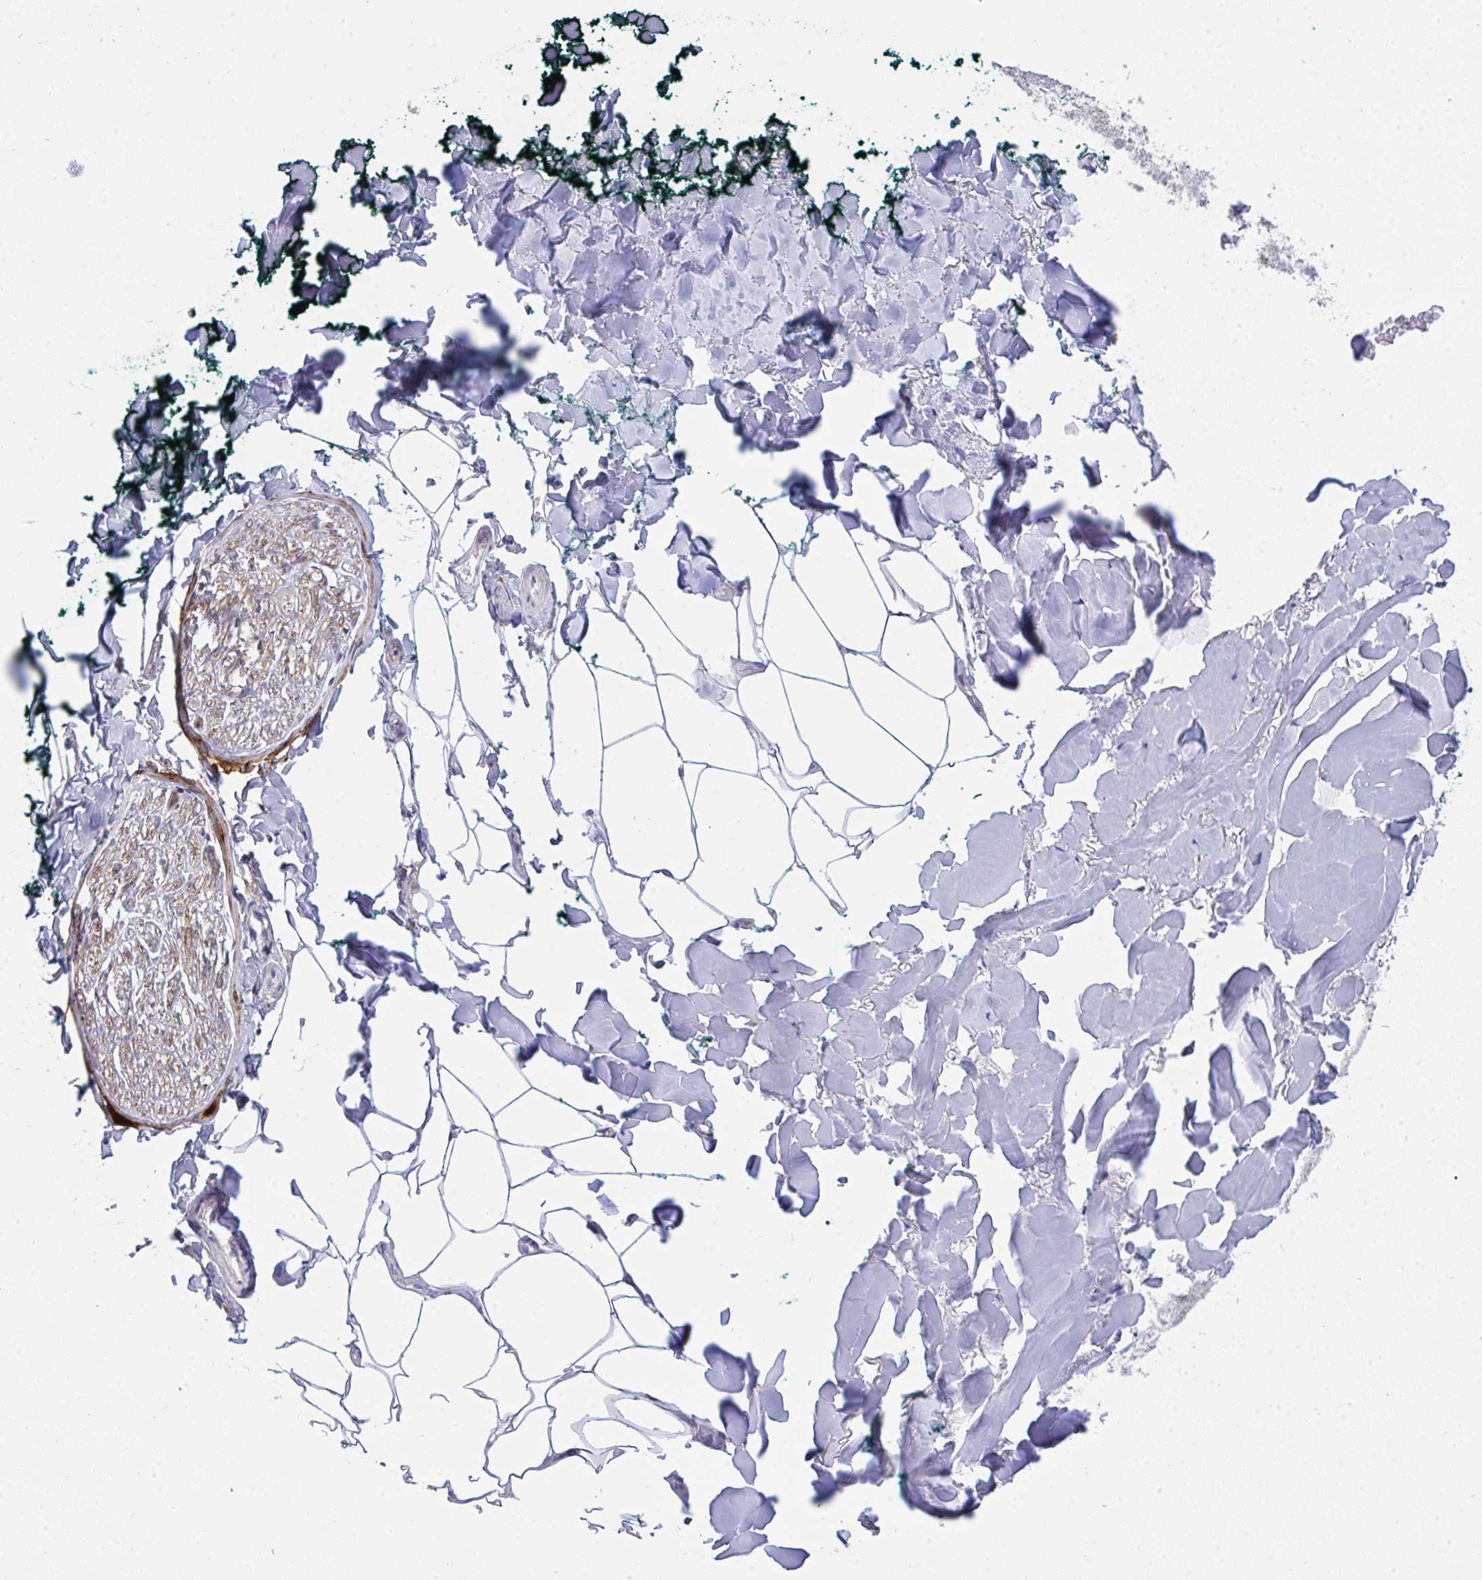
{"staining": {"intensity": "negative", "quantity": "none", "location": "none"}, "tissue": "adipose tissue", "cell_type": "Adipocytes", "image_type": "normal", "snomed": [{"axis": "morphology", "description": "Normal tissue, NOS"}, {"axis": "topography", "description": "Skin"}, {"axis": "topography", "description": "Peripheral nerve tissue"}], "caption": "A photomicrograph of human adipose tissue is negative for staining in adipocytes. (Immunohistochemistry, brightfield microscopy, high magnification).", "gene": "GAB1", "patient": {"sex": "female", "age": 45}}